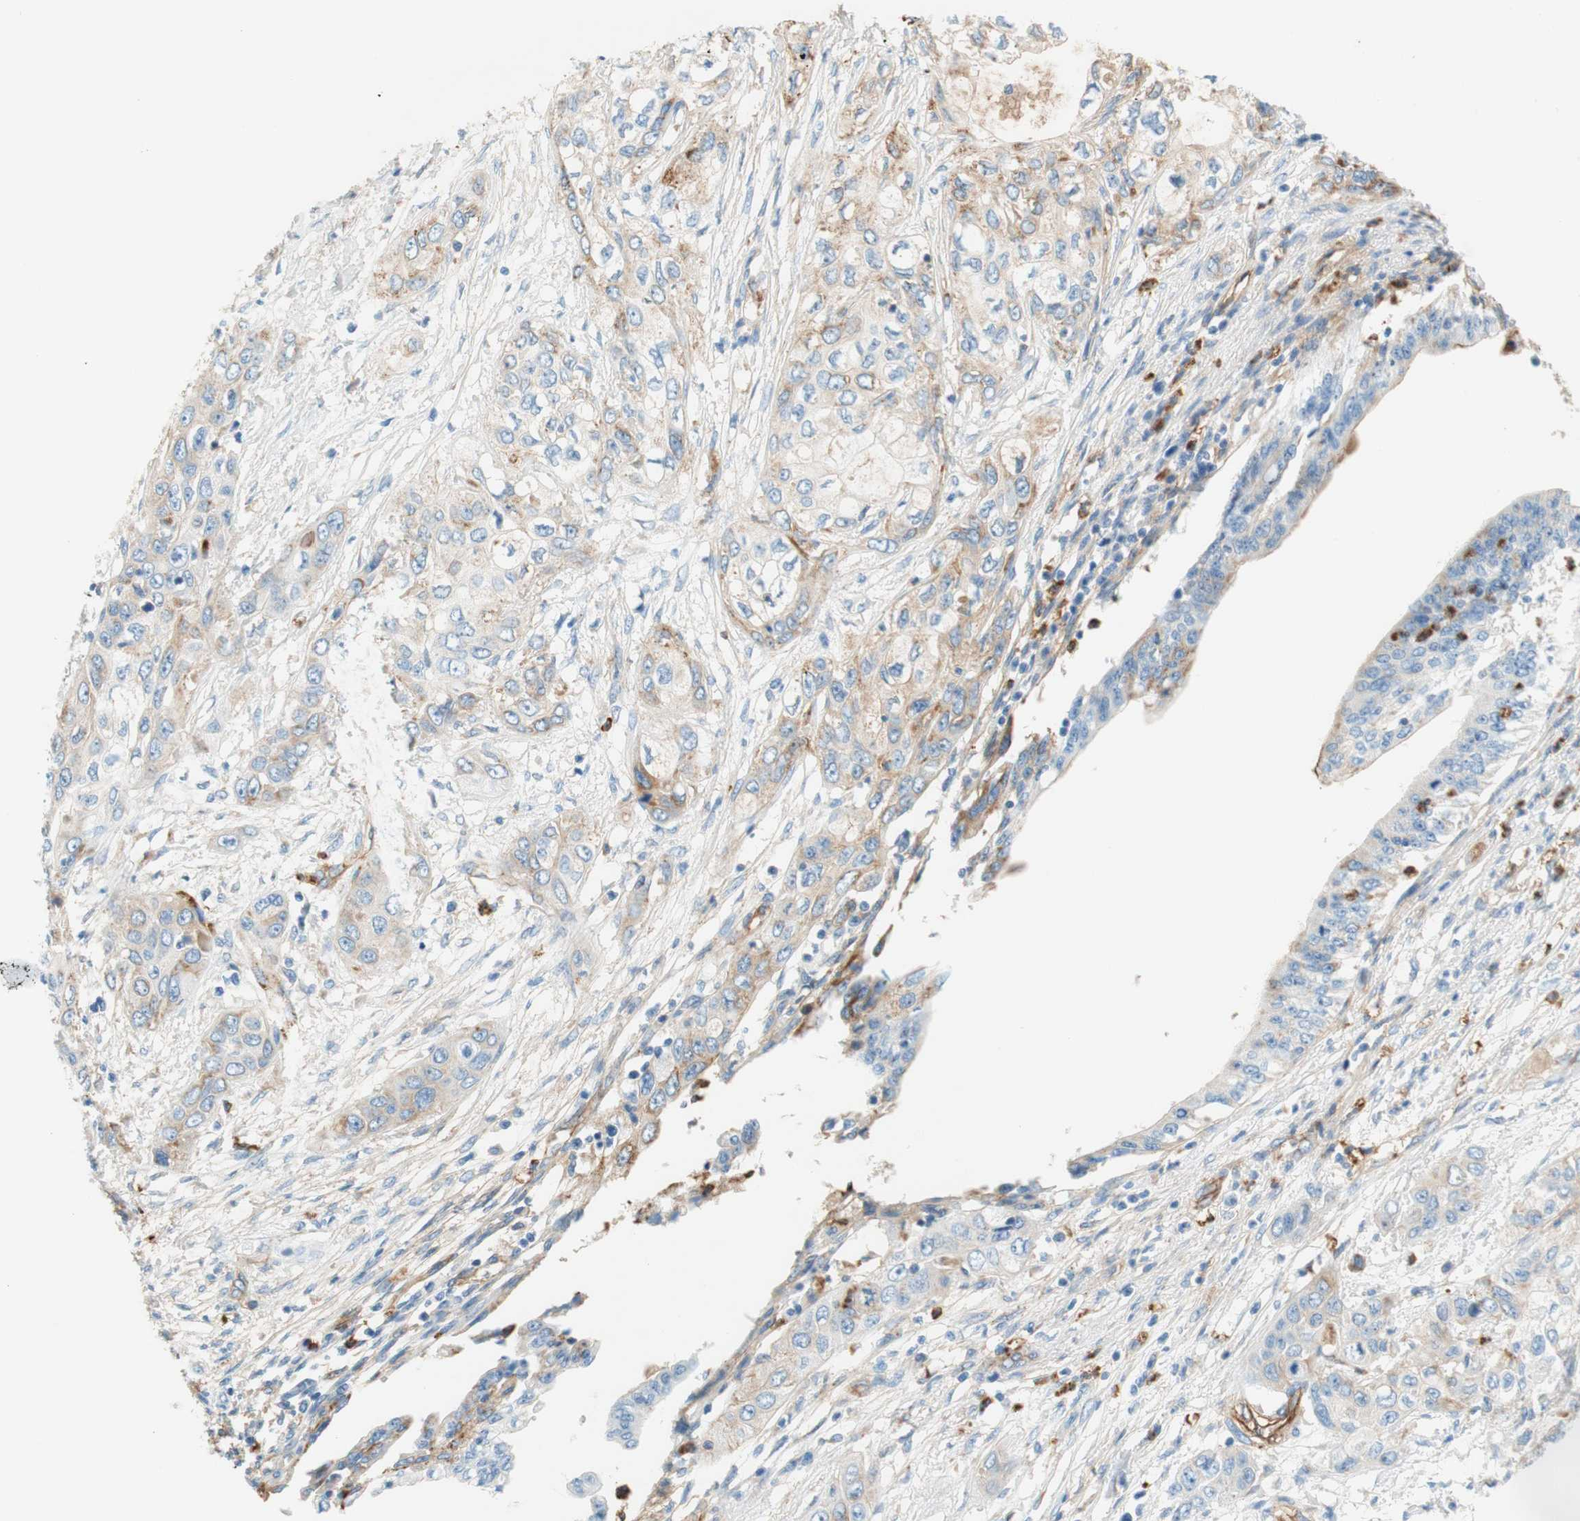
{"staining": {"intensity": "weak", "quantity": "<25%", "location": "cytoplasmic/membranous"}, "tissue": "pancreatic cancer", "cell_type": "Tumor cells", "image_type": "cancer", "snomed": [{"axis": "morphology", "description": "Adenocarcinoma, NOS"}, {"axis": "topography", "description": "Pancreas"}], "caption": "Adenocarcinoma (pancreatic) stained for a protein using immunohistochemistry displays no staining tumor cells.", "gene": "STOM", "patient": {"sex": "female", "age": 70}}